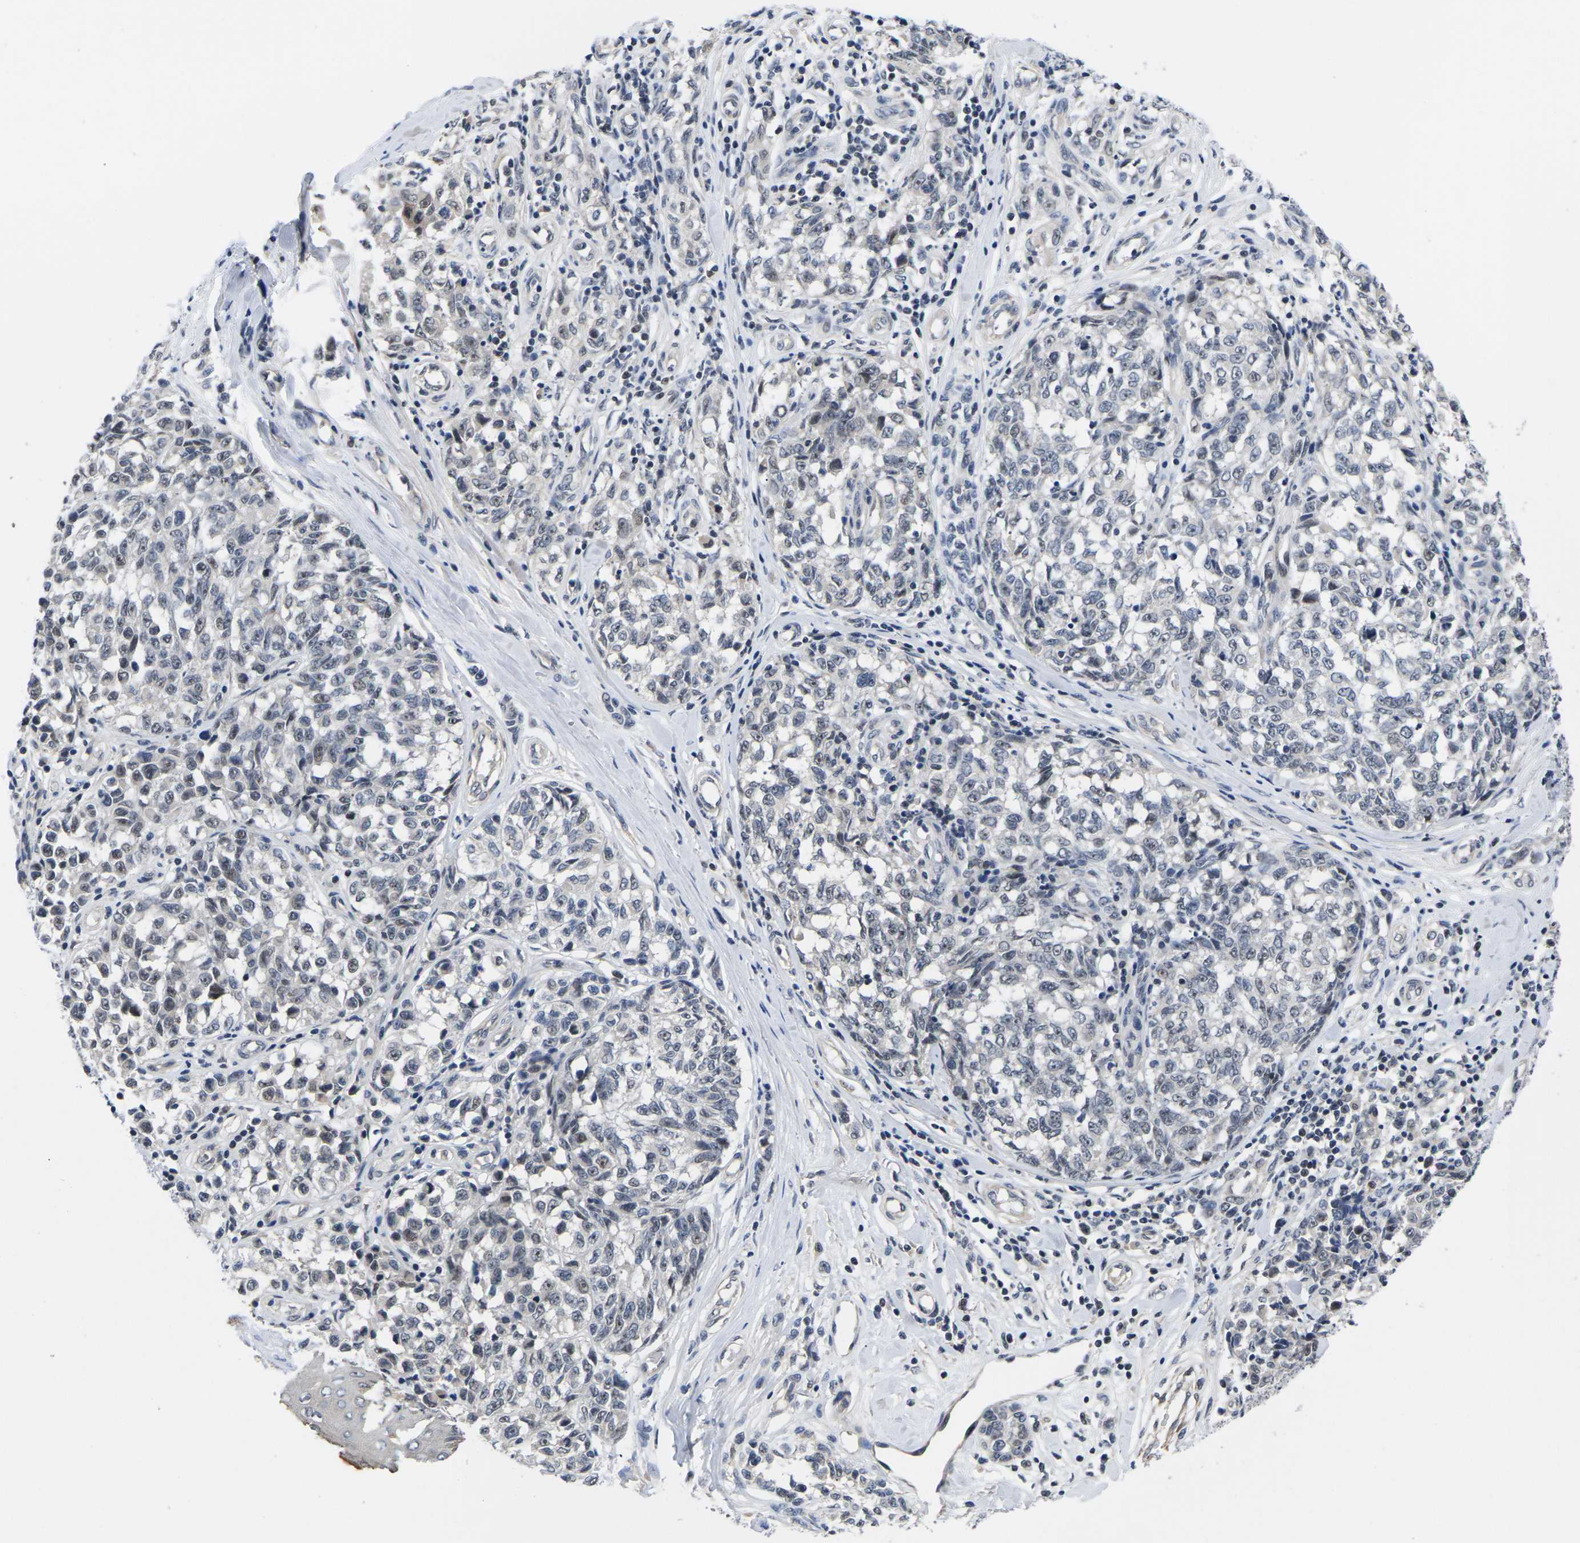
{"staining": {"intensity": "weak", "quantity": "<25%", "location": "nuclear"}, "tissue": "melanoma", "cell_type": "Tumor cells", "image_type": "cancer", "snomed": [{"axis": "morphology", "description": "Malignant melanoma, NOS"}, {"axis": "topography", "description": "Skin"}], "caption": "Photomicrograph shows no significant protein positivity in tumor cells of melanoma. (Stains: DAB IHC with hematoxylin counter stain, Microscopy: brightfield microscopy at high magnification).", "gene": "ST6GAL2", "patient": {"sex": "female", "age": 64}}